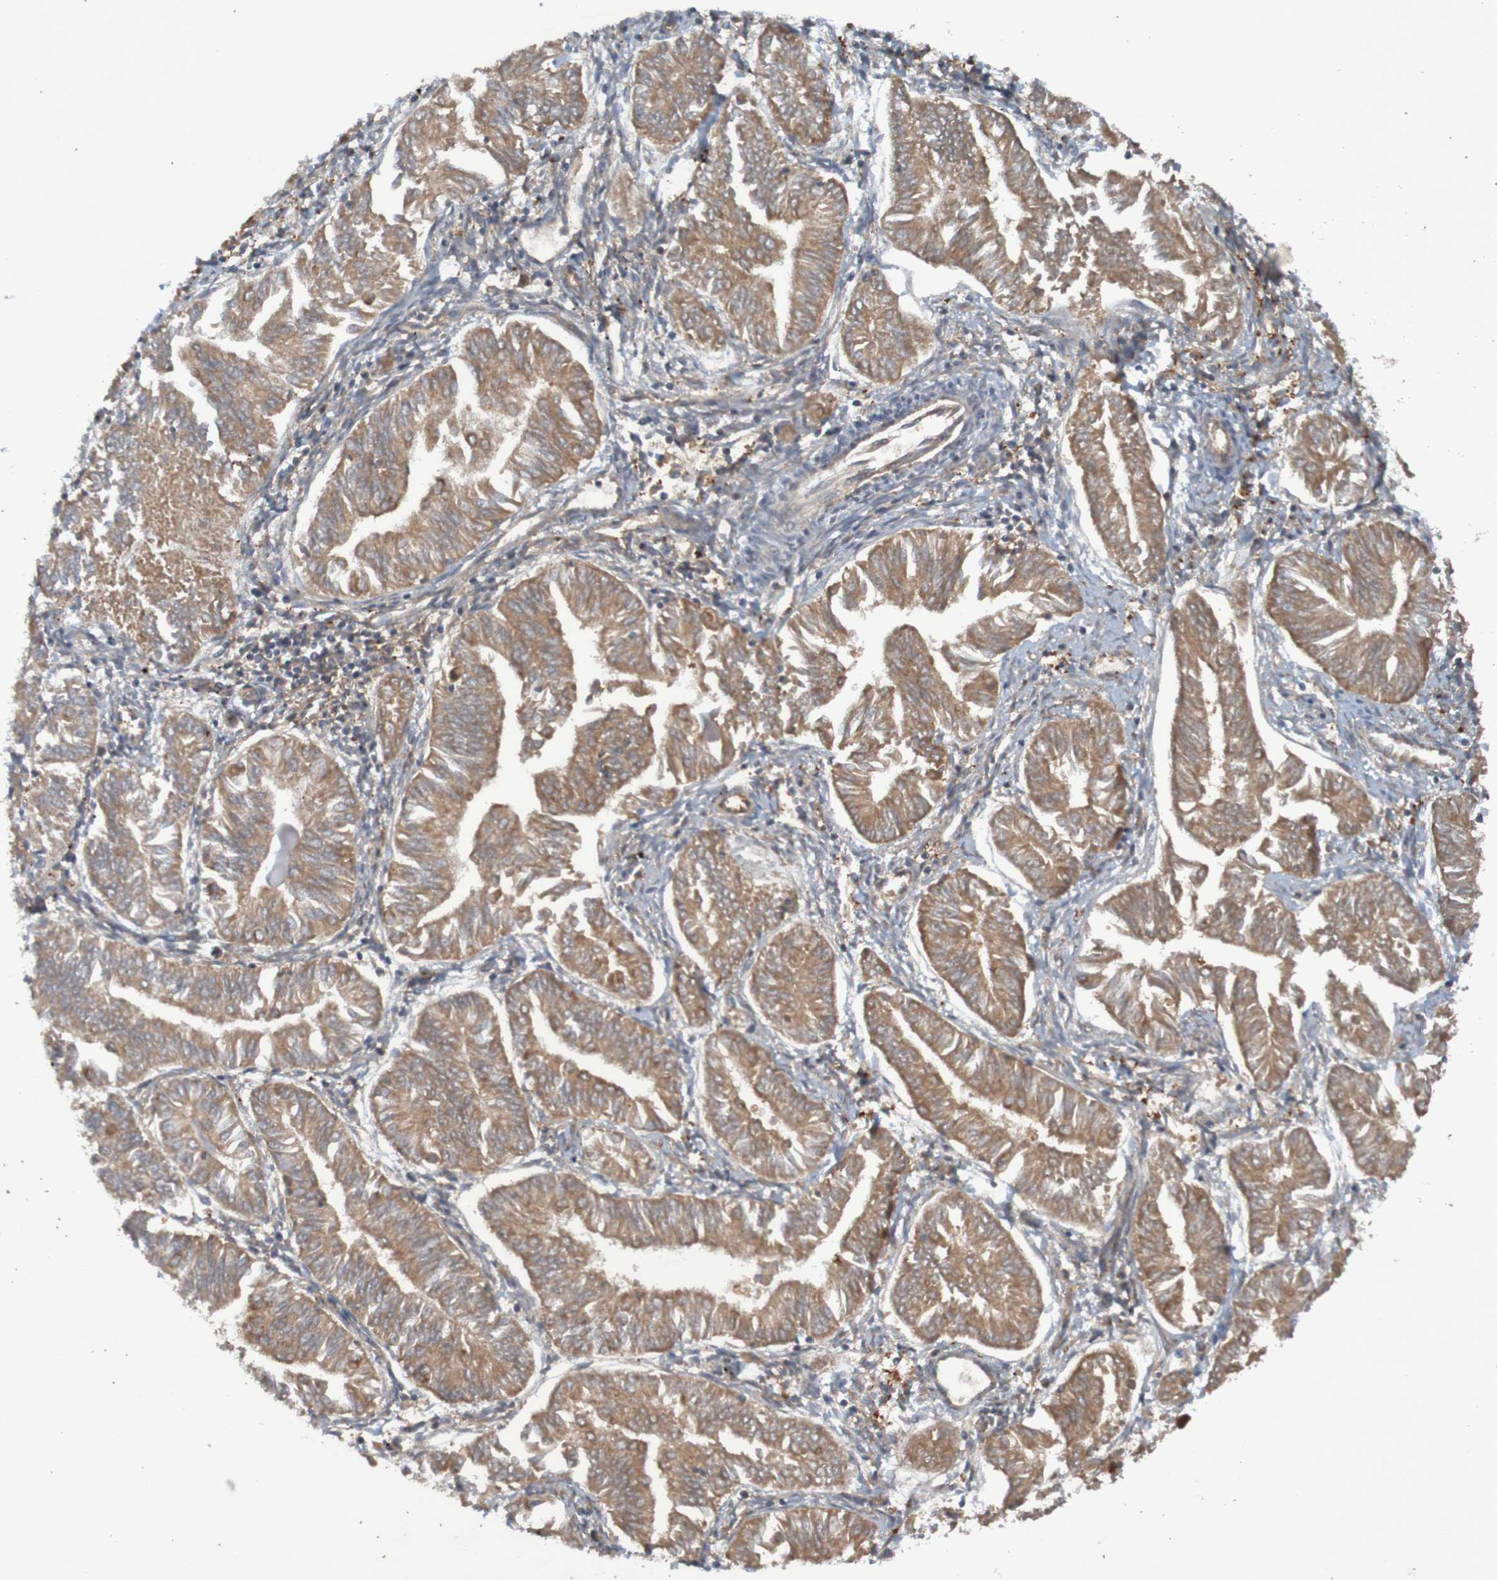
{"staining": {"intensity": "moderate", "quantity": ">75%", "location": "cytoplasmic/membranous"}, "tissue": "endometrial cancer", "cell_type": "Tumor cells", "image_type": "cancer", "snomed": [{"axis": "morphology", "description": "Adenocarcinoma, NOS"}, {"axis": "topography", "description": "Endometrium"}], "caption": "High-magnification brightfield microscopy of adenocarcinoma (endometrial) stained with DAB (3,3'-diaminobenzidine) (brown) and counterstained with hematoxylin (blue). tumor cells exhibit moderate cytoplasmic/membranous positivity is identified in approximately>75% of cells.", "gene": "DNAJC4", "patient": {"sex": "female", "age": 53}}